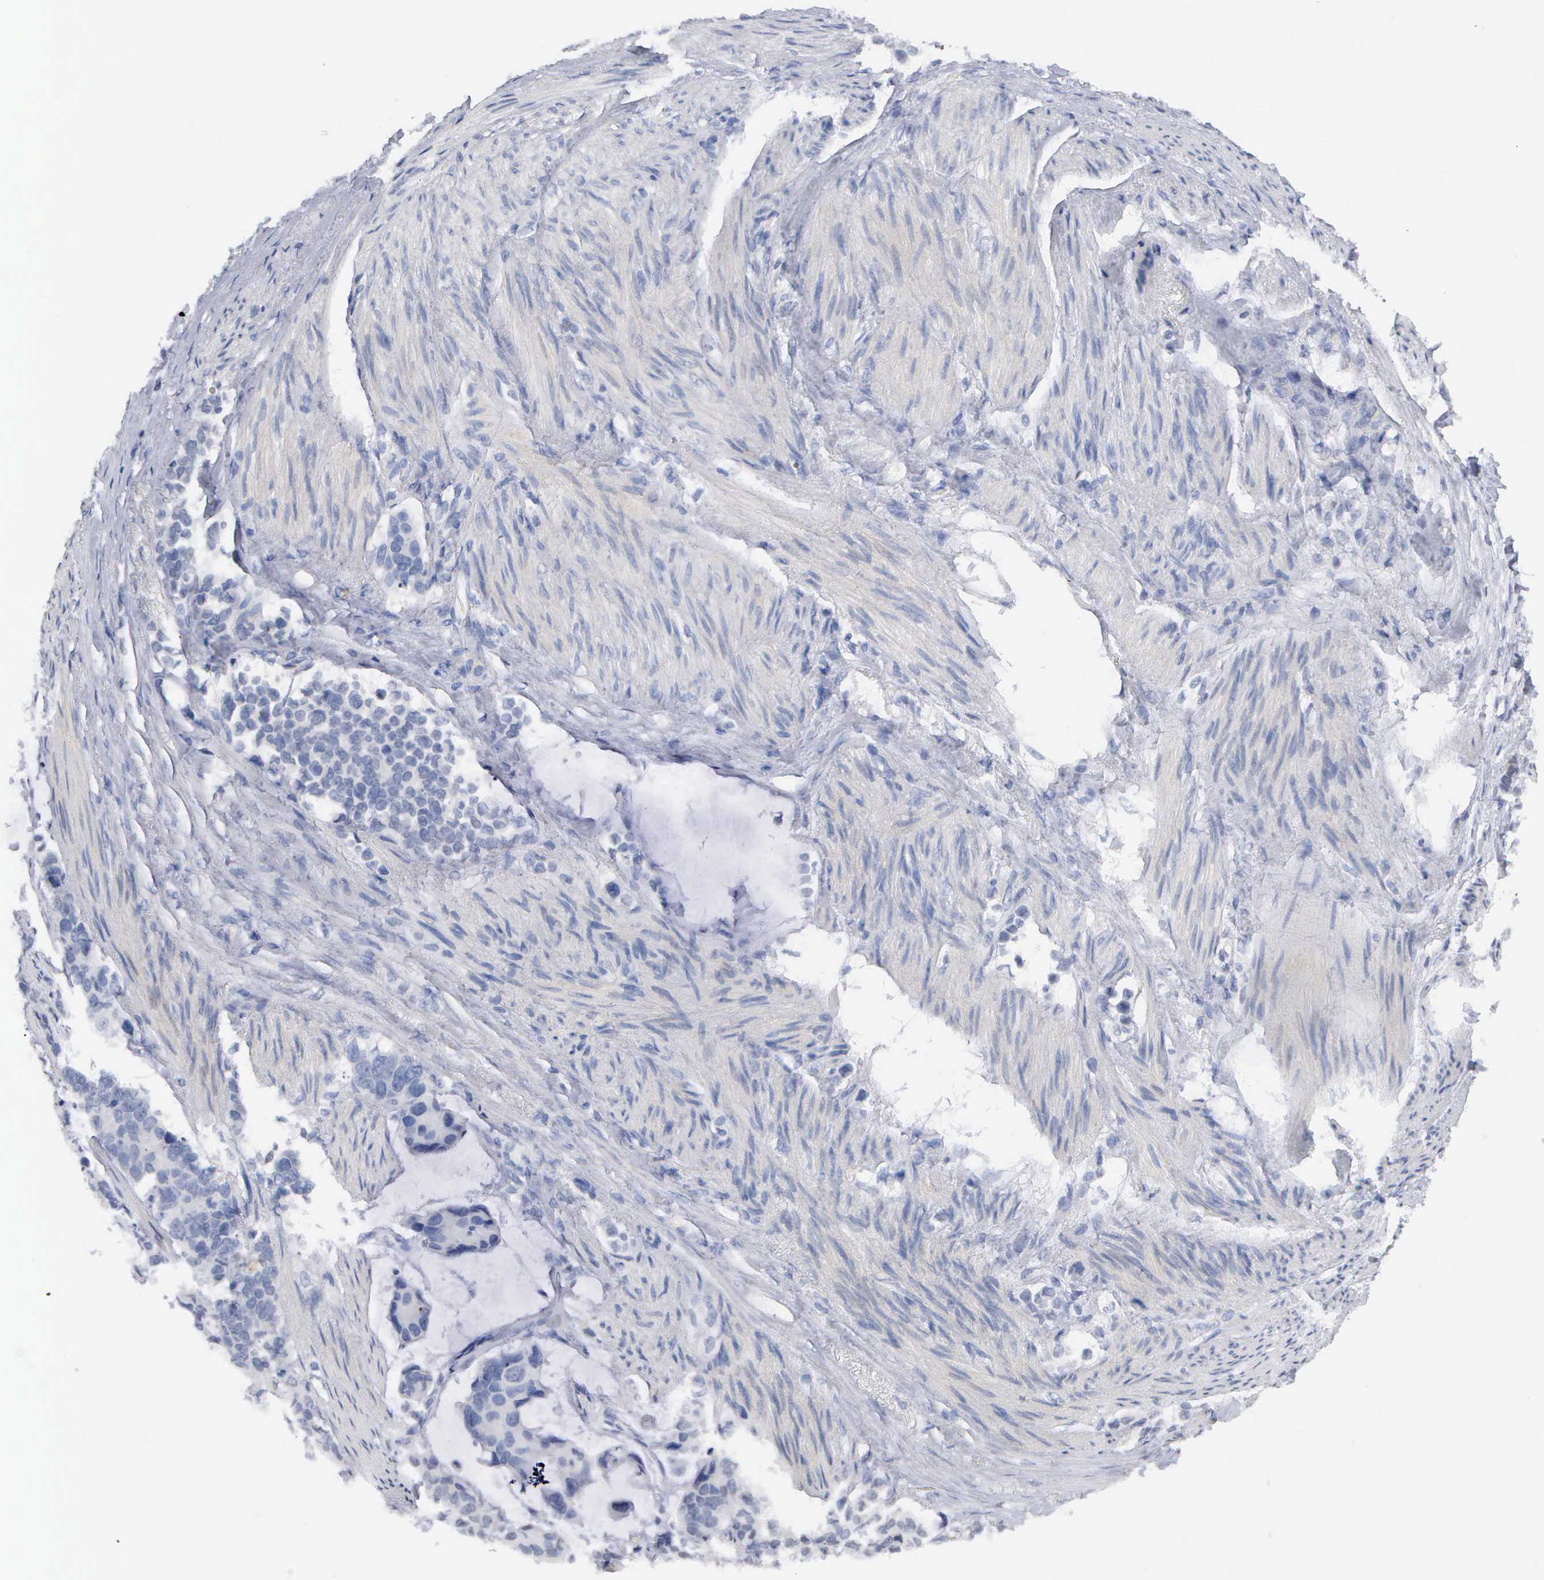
{"staining": {"intensity": "negative", "quantity": "none", "location": "none"}, "tissue": "stomach cancer", "cell_type": "Tumor cells", "image_type": "cancer", "snomed": [{"axis": "morphology", "description": "Adenocarcinoma, NOS"}, {"axis": "topography", "description": "Stomach, upper"}], "caption": "High magnification brightfield microscopy of stomach cancer stained with DAB (3,3'-diaminobenzidine) (brown) and counterstained with hematoxylin (blue): tumor cells show no significant expression. The staining was performed using DAB to visualize the protein expression in brown, while the nuclei were stained in blue with hematoxylin (Magnification: 20x).", "gene": "ASPHD2", "patient": {"sex": "male", "age": 71}}